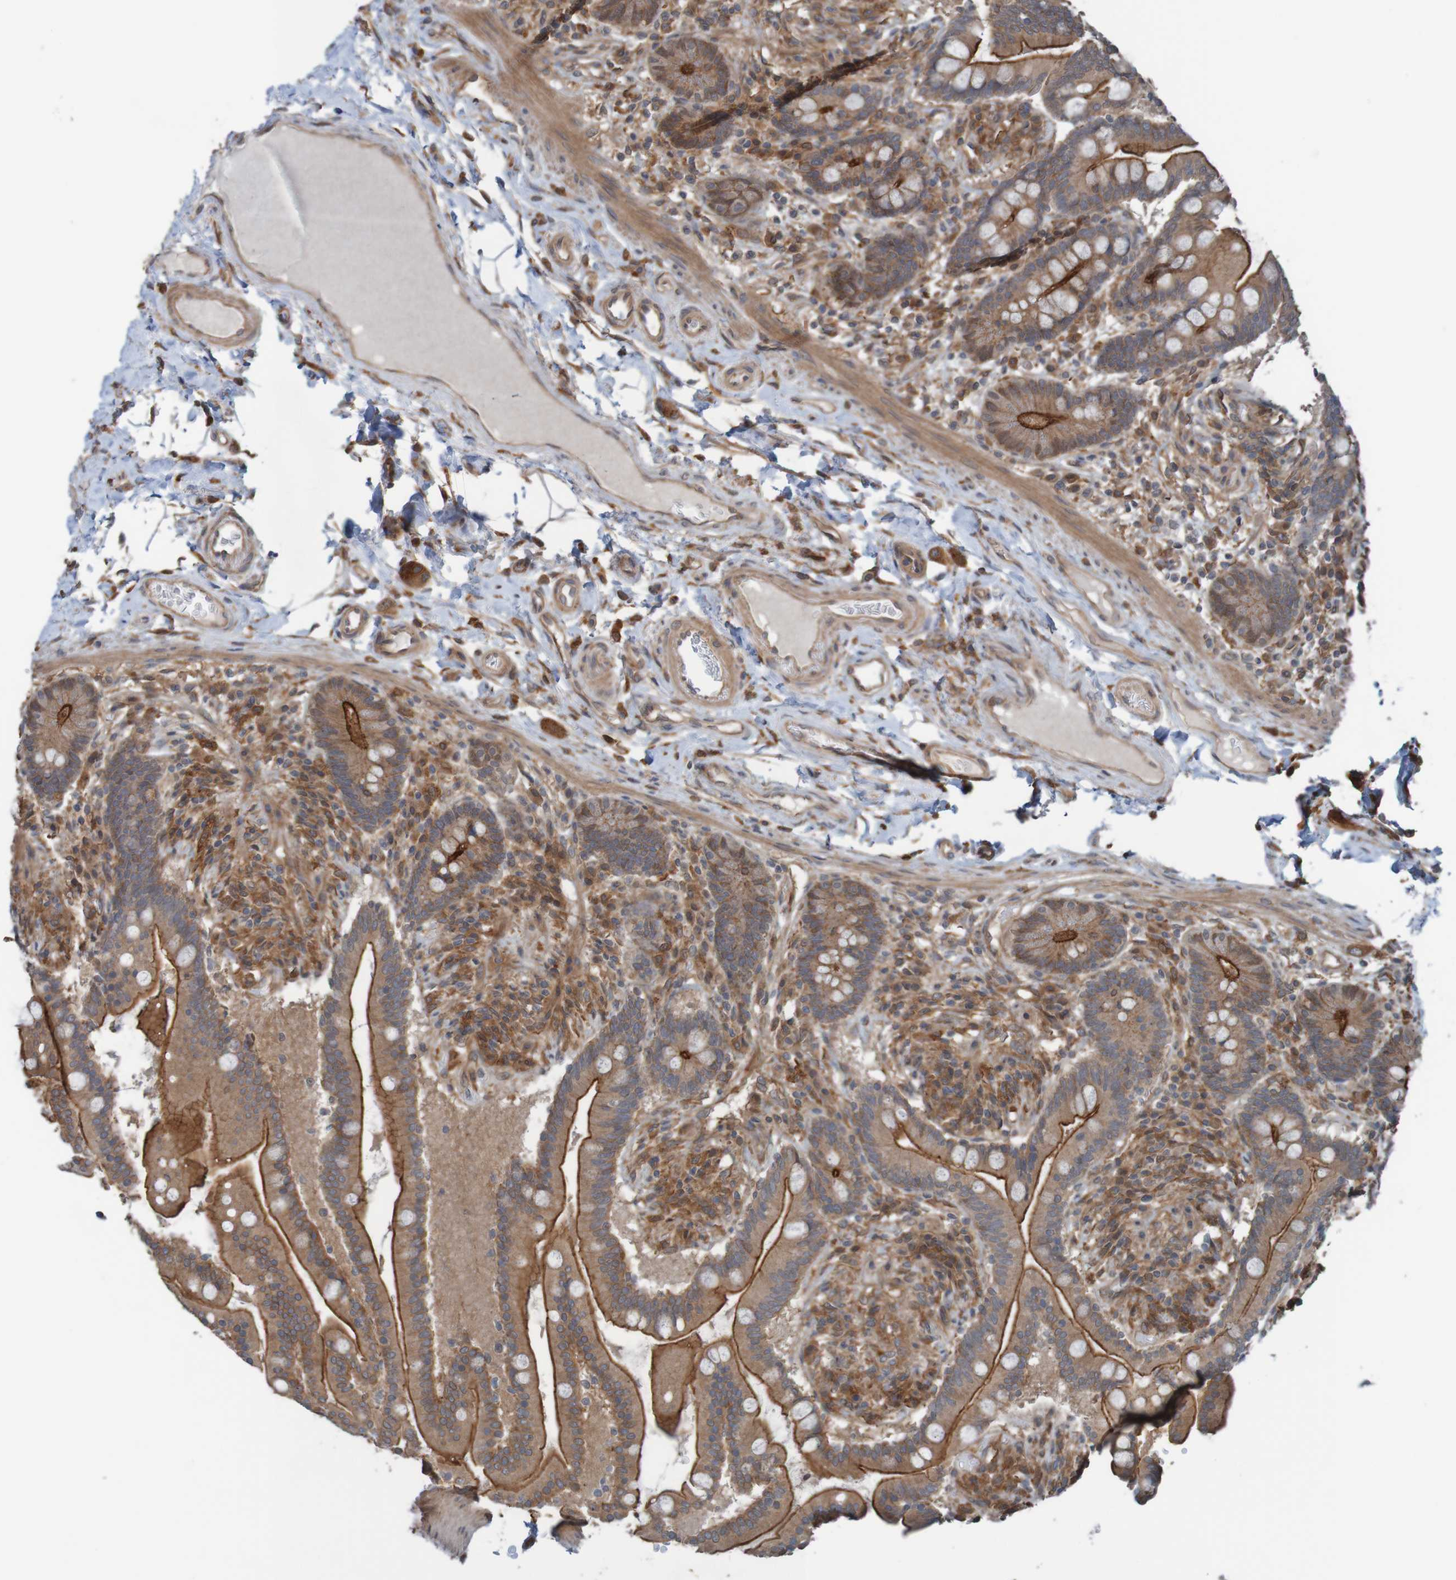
{"staining": {"intensity": "moderate", "quantity": ">75%", "location": "cytoplasmic/membranous"}, "tissue": "colon", "cell_type": "Endothelial cells", "image_type": "normal", "snomed": [{"axis": "morphology", "description": "Normal tissue, NOS"}, {"axis": "topography", "description": "Colon"}], "caption": "DAB immunohistochemical staining of normal human colon exhibits moderate cytoplasmic/membranous protein expression in about >75% of endothelial cells.", "gene": "ARHGEF11", "patient": {"sex": "male", "age": 73}}